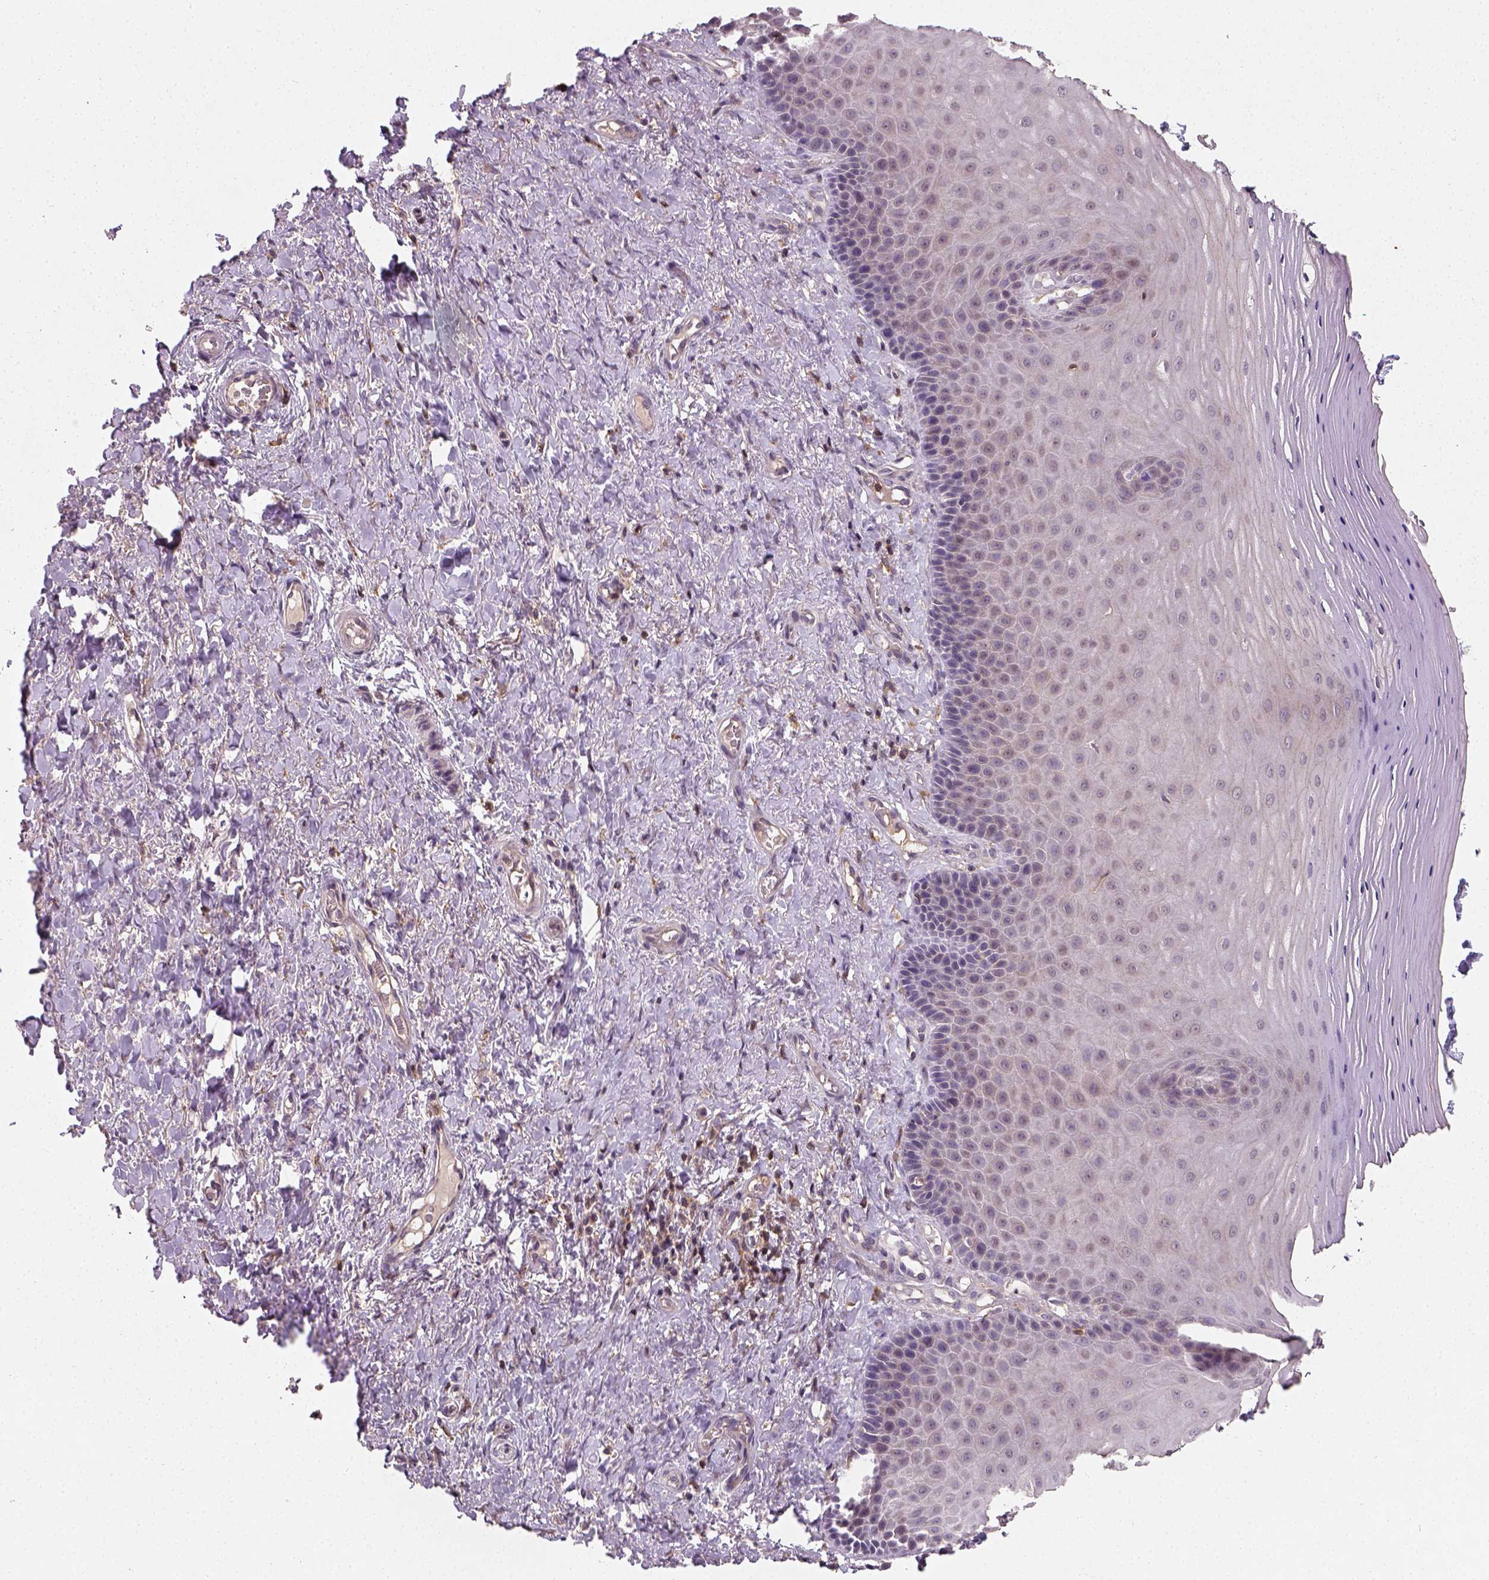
{"staining": {"intensity": "weak", "quantity": "25%-75%", "location": "cytoplasmic/membranous"}, "tissue": "vagina", "cell_type": "Squamous epithelial cells", "image_type": "normal", "snomed": [{"axis": "morphology", "description": "Normal tissue, NOS"}, {"axis": "topography", "description": "Vagina"}], "caption": "An immunohistochemistry image of unremarkable tissue is shown. Protein staining in brown shows weak cytoplasmic/membranous positivity in vagina within squamous epithelial cells. (brown staining indicates protein expression, while blue staining denotes nuclei).", "gene": "CAMKK1", "patient": {"sex": "female", "age": 83}}